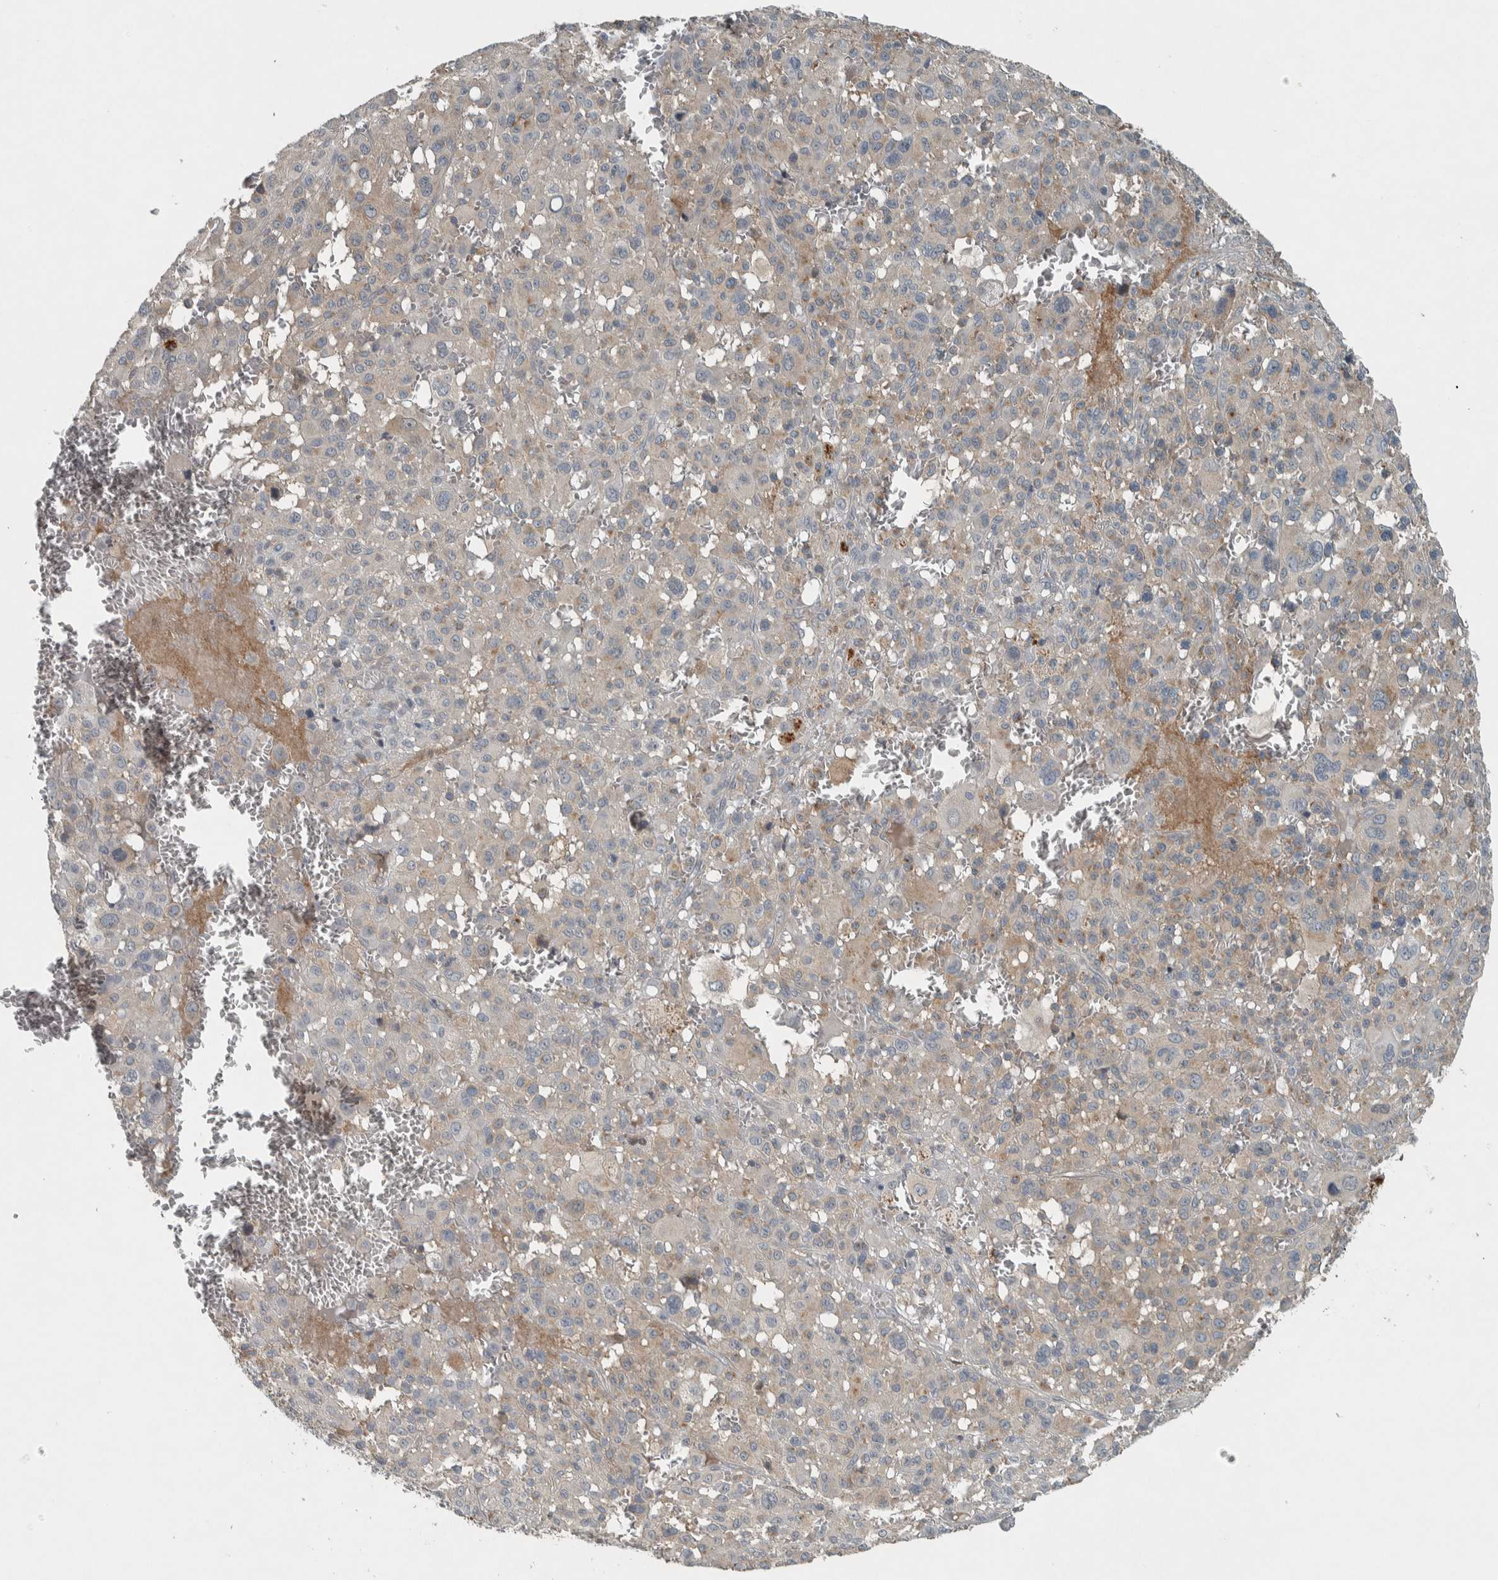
{"staining": {"intensity": "weak", "quantity": "25%-75%", "location": "cytoplasmic/membranous"}, "tissue": "melanoma", "cell_type": "Tumor cells", "image_type": "cancer", "snomed": [{"axis": "morphology", "description": "Malignant melanoma, Metastatic site"}, {"axis": "topography", "description": "Skin"}], "caption": "A histopathology image showing weak cytoplasmic/membranous positivity in approximately 25%-75% of tumor cells in malignant melanoma (metastatic site), as visualized by brown immunohistochemical staining.", "gene": "CLCN2", "patient": {"sex": "female", "age": 74}}